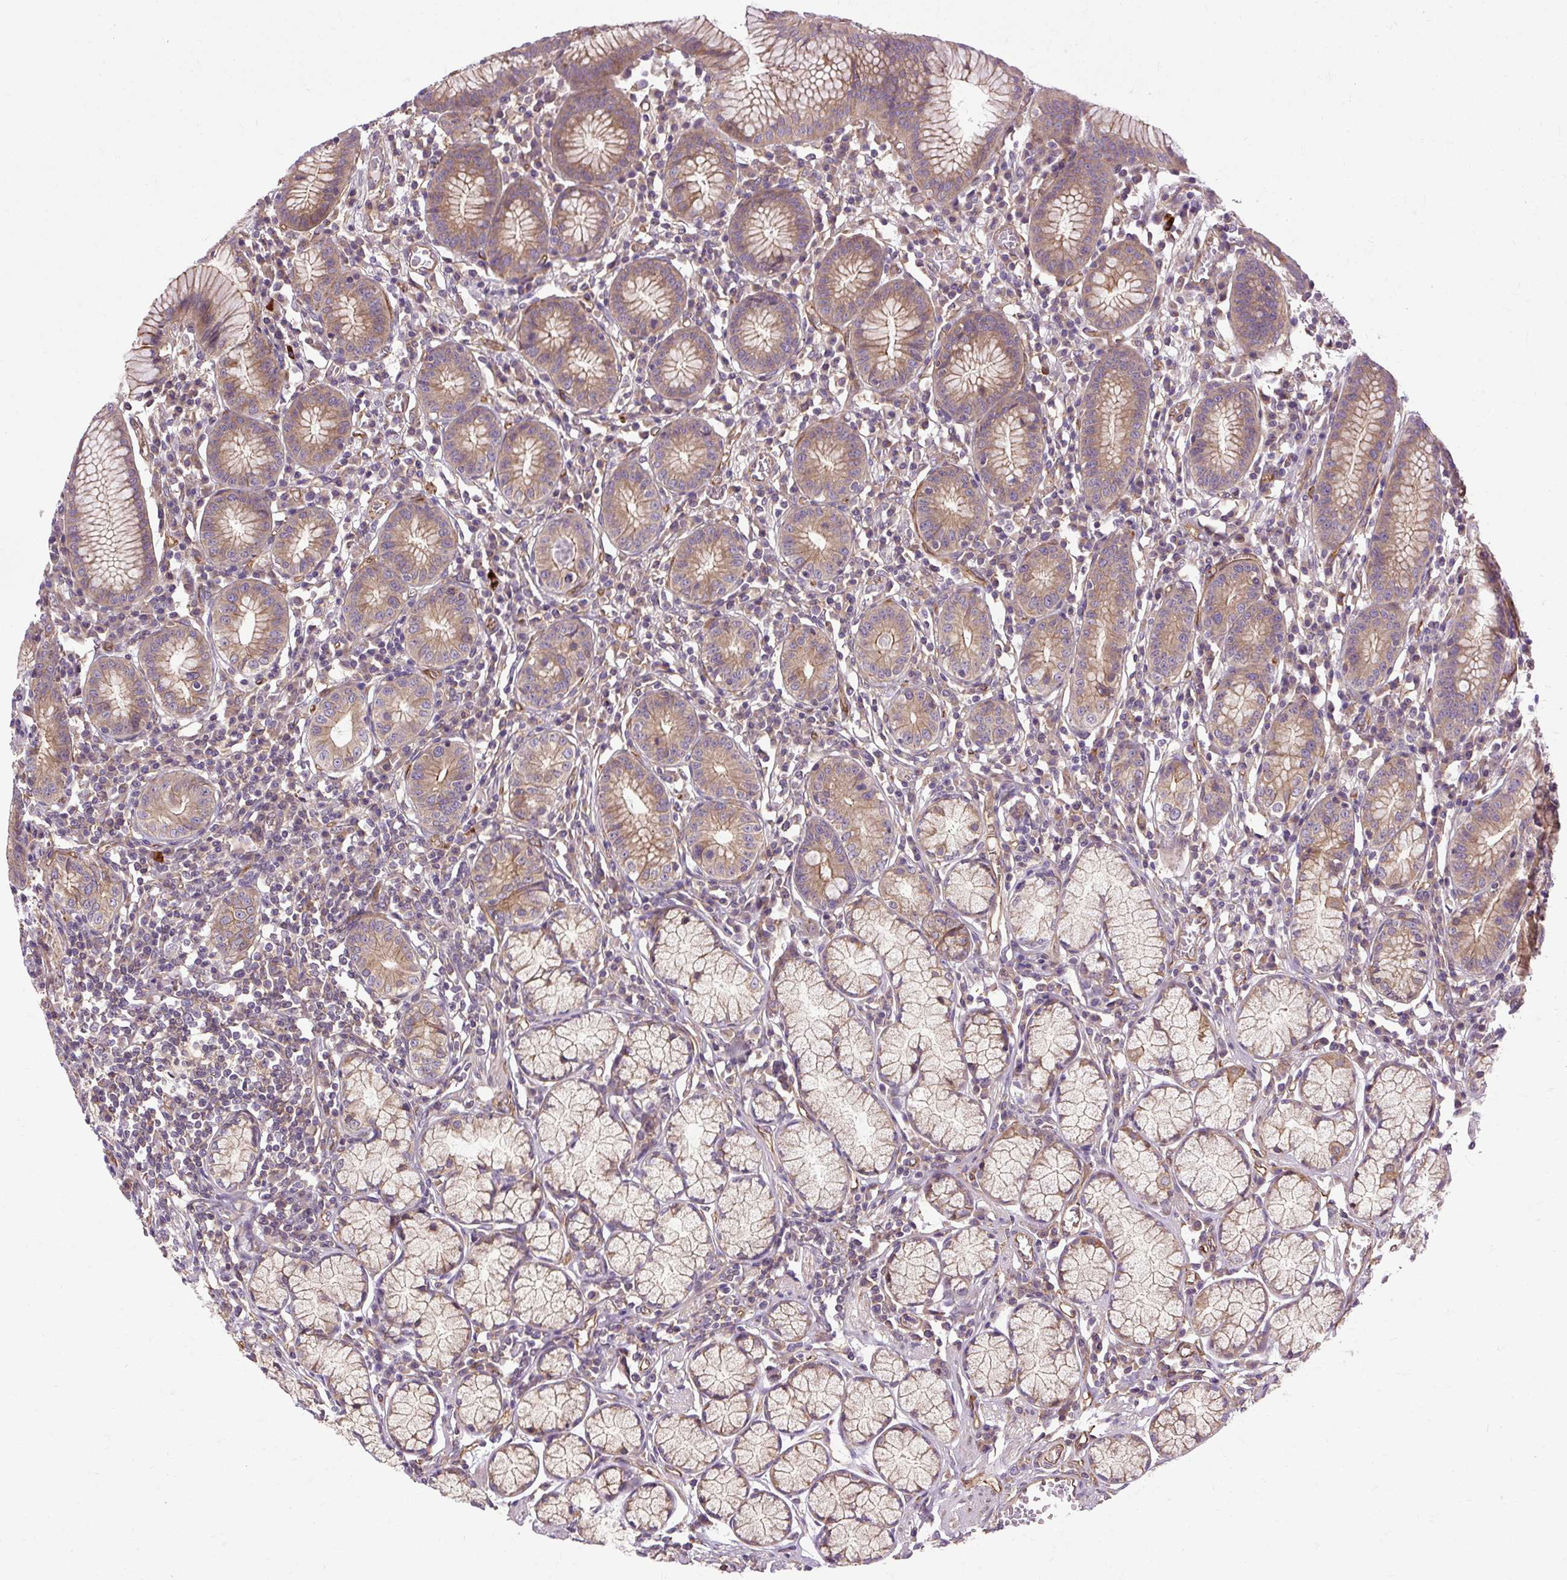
{"staining": {"intensity": "moderate", "quantity": ">75%", "location": "cytoplasmic/membranous"}, "tissue": "stomach", "cell_type": "Glandular cells", "image_type": "normal", "snomed": [{"axis": "morphology", "description": "Normal tissue, NOS"}, {"axis": "topography", "description": "Stomach"}], "caption": "The image displays a brown stain indicating the presence of a protein in the cytoplasmic/membranous of glandular cells in stomach.", "gene": "CCDC93", "patient": {"sex": "male", "age": 55}}